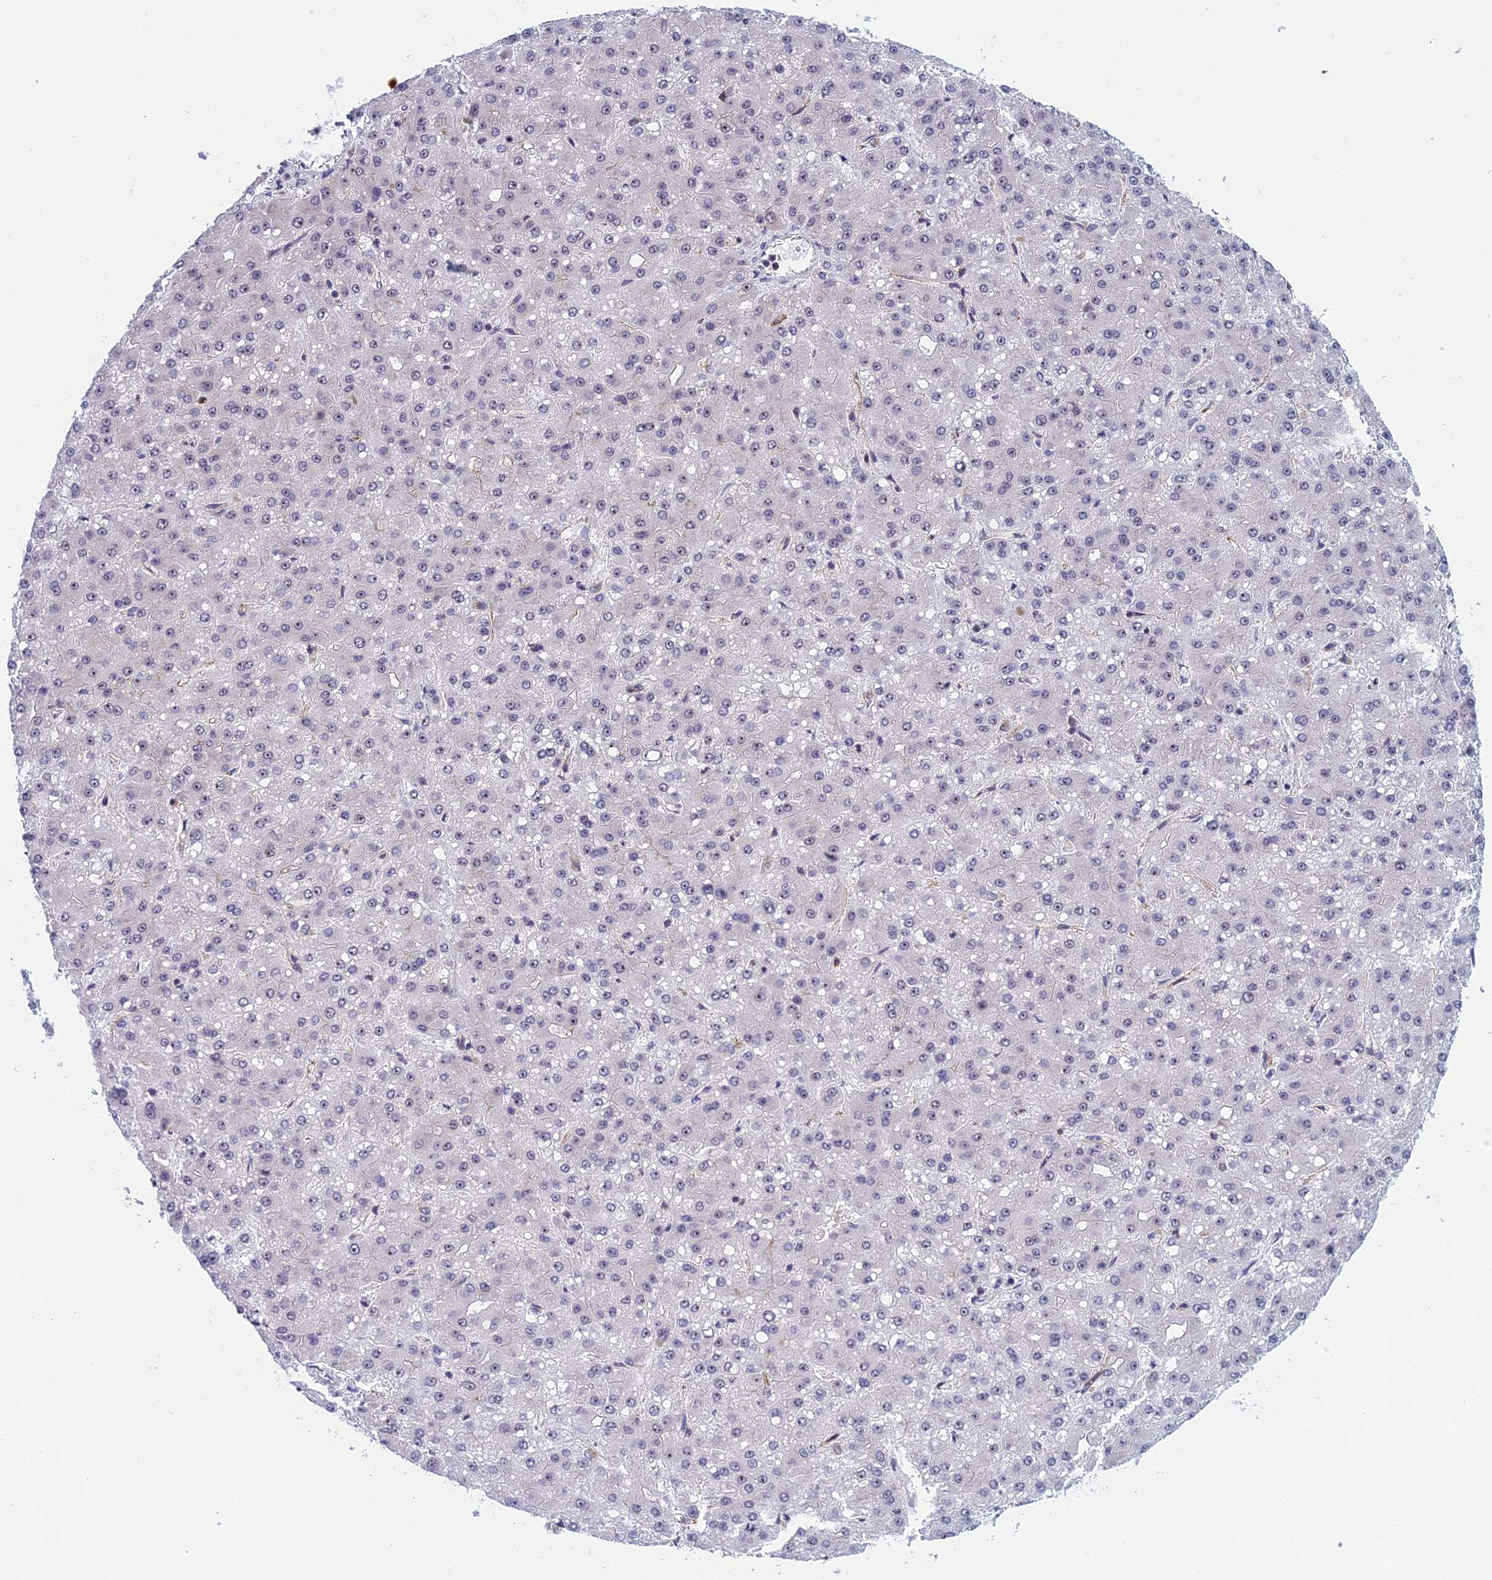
{"staining": {"intensity": "negative", "quantity": "none", "location": "none"}, "tissue": "liver cancer", "cell_type": "Tumor cells", "image_type": "cancer", "snomed": [{"axis": "morphology", "description": "Carcinoma, Hepatocellular, NOS"}, {"axis": "topography", "description": "Liver"}], "caption": "Hepatocellular carcinoma (liver) was stained to show a protein in brown. There is no significant expression in tumor cells.", "gene": "MPND", "patient": {"sex": "male", "age": 67}}